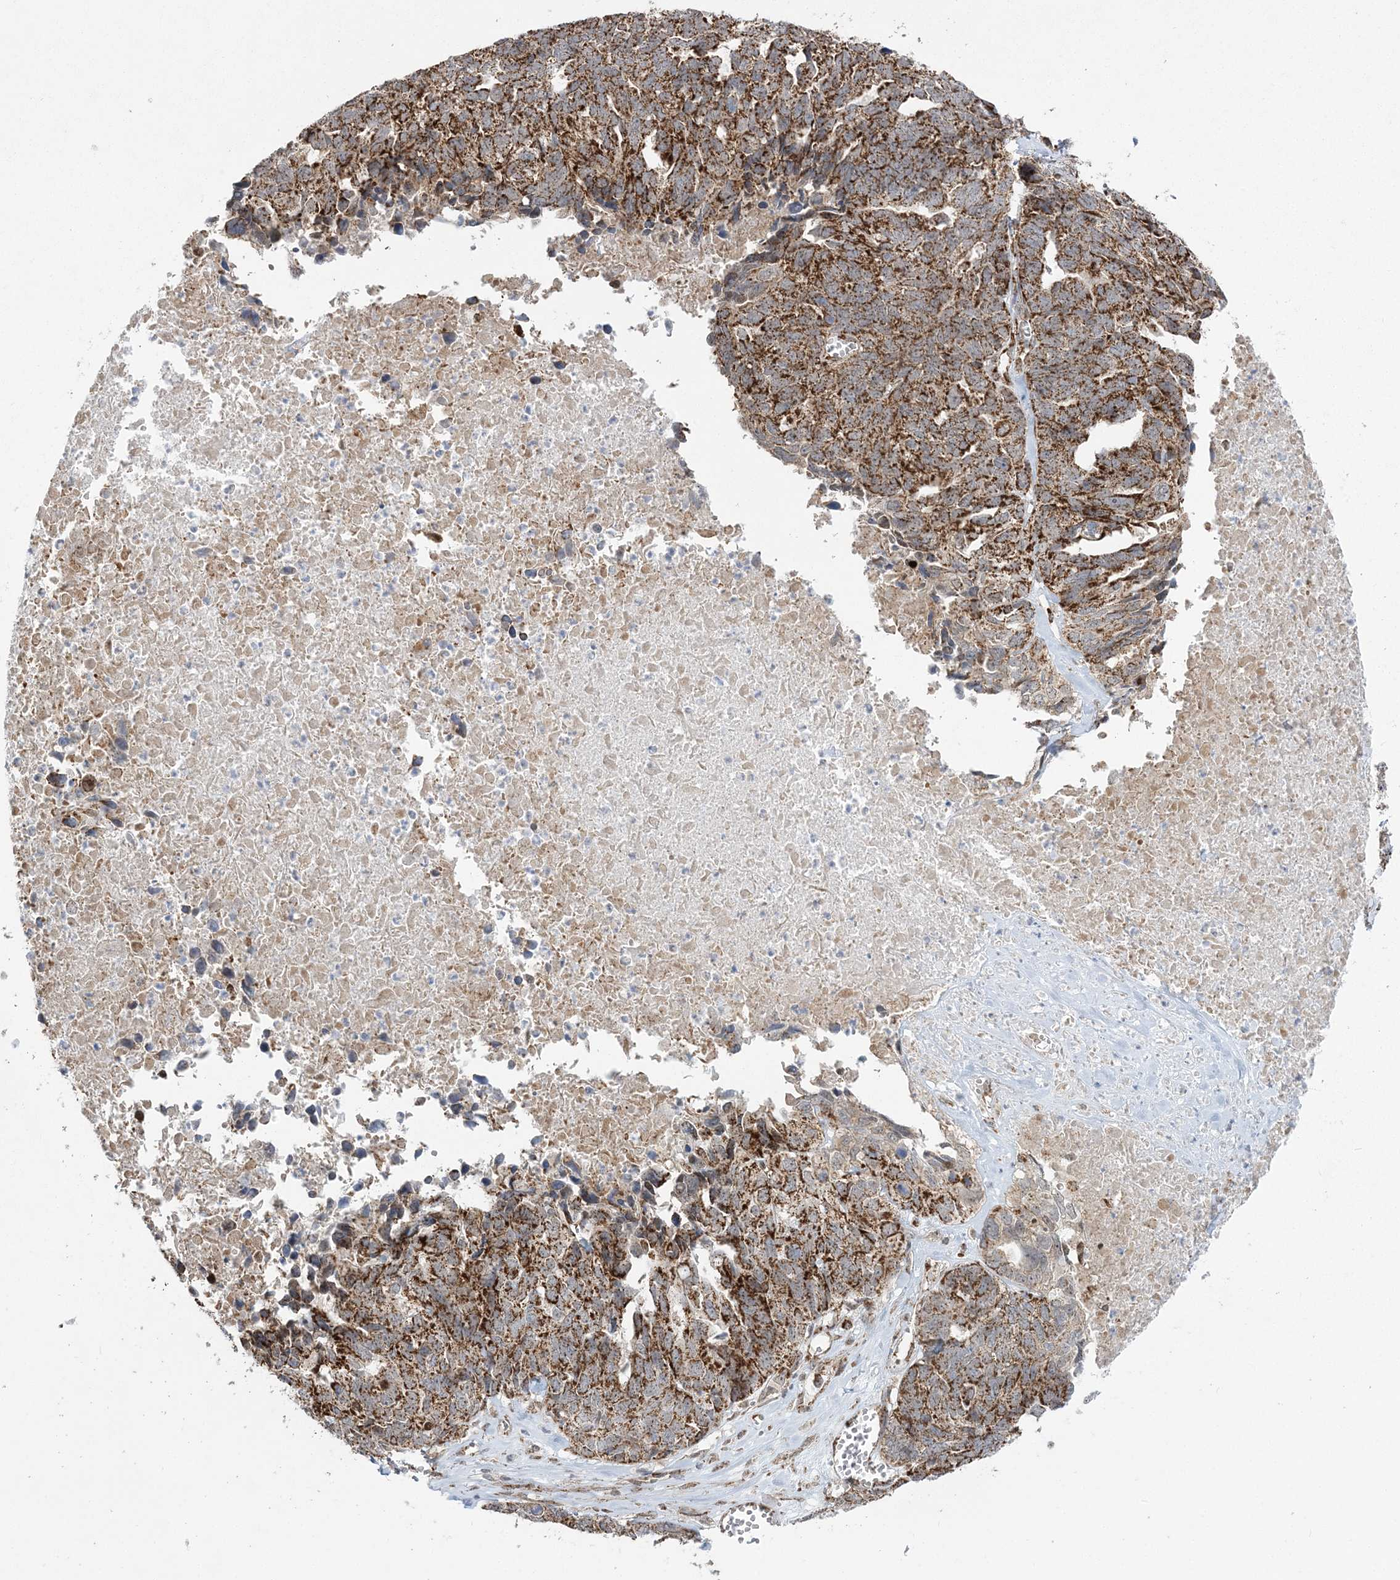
{"staining": {"intensity": "strong", "quantity": ">75%", "location": "cytoplasmic/membranous"}, "tissue": "ovarian cancer", "cell_type": "Tumor cells", "image_type": "cancer", "snomed": [{"axis": "morphology", "description": "Cystadenocarcinoma, serous, NOS"}, {"axis": "topography", "description": "Ovary"}], "caption": "Immunohistochemistry (DAB) staining of ovarian cancer shows strong cytoplasmic/membranous protein staining in approximately >75% of tumor cells.", "gene": "GRSF1", "patient": {"sex": "female", "age": 79}}